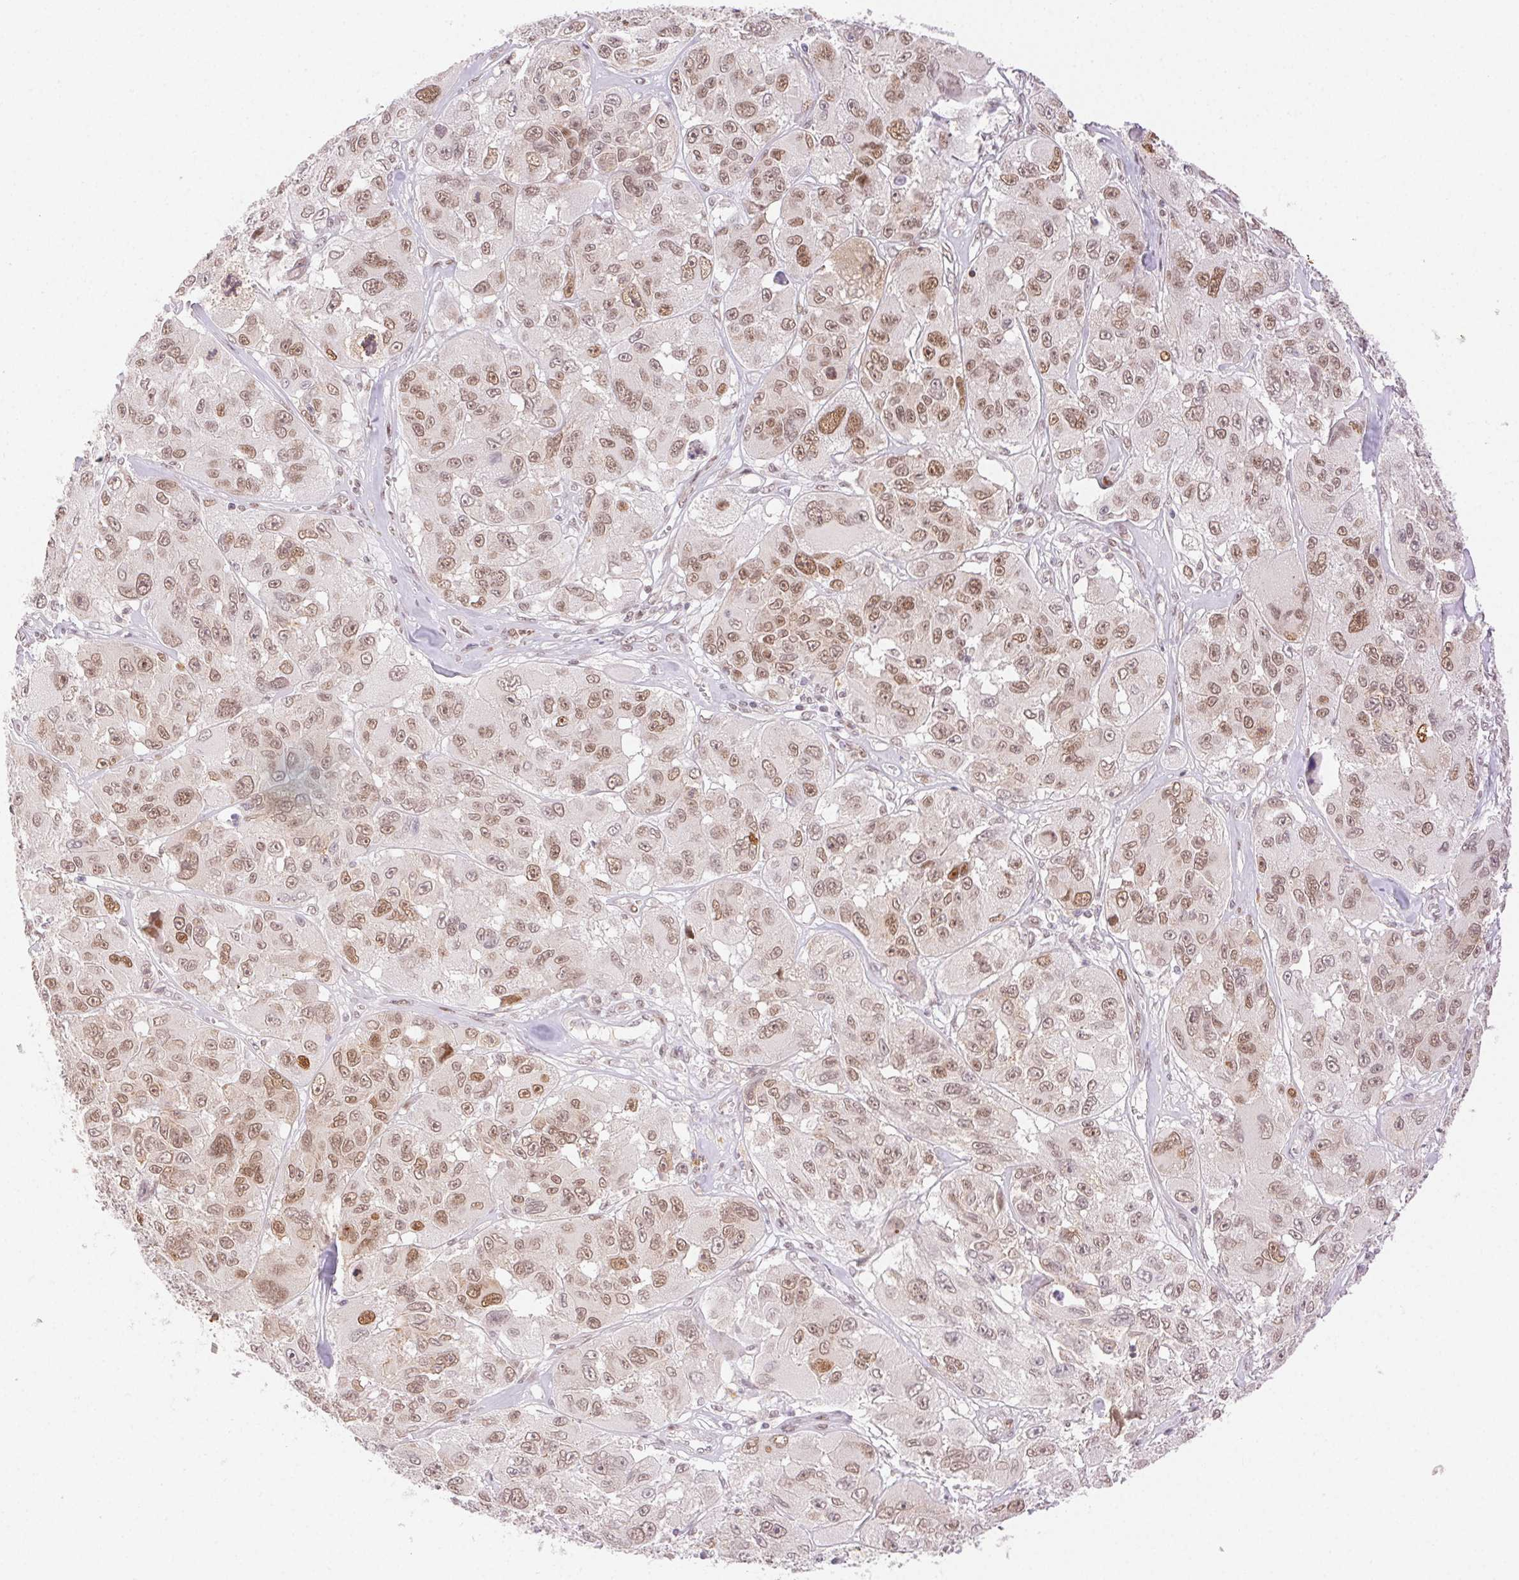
{"staining": {"intensity": "moderate", "quantity": ">75%", "location": "nuclear"}, "tissue": "melanoma", "cell_type": "Tumor cells", "image_type": "cancer", "snomed": [{"axis": "morphology", "description": "Malignant melanoma, NOS"}, {"axis": "topography", "description": "Skin"}], "caption": "Moderate nuclear protein expression is appreciated in about >75% of tumor cells in malignant melanoma.", "gene": "H2AZ2", "patient": {"sex": "female", "age": 66}}